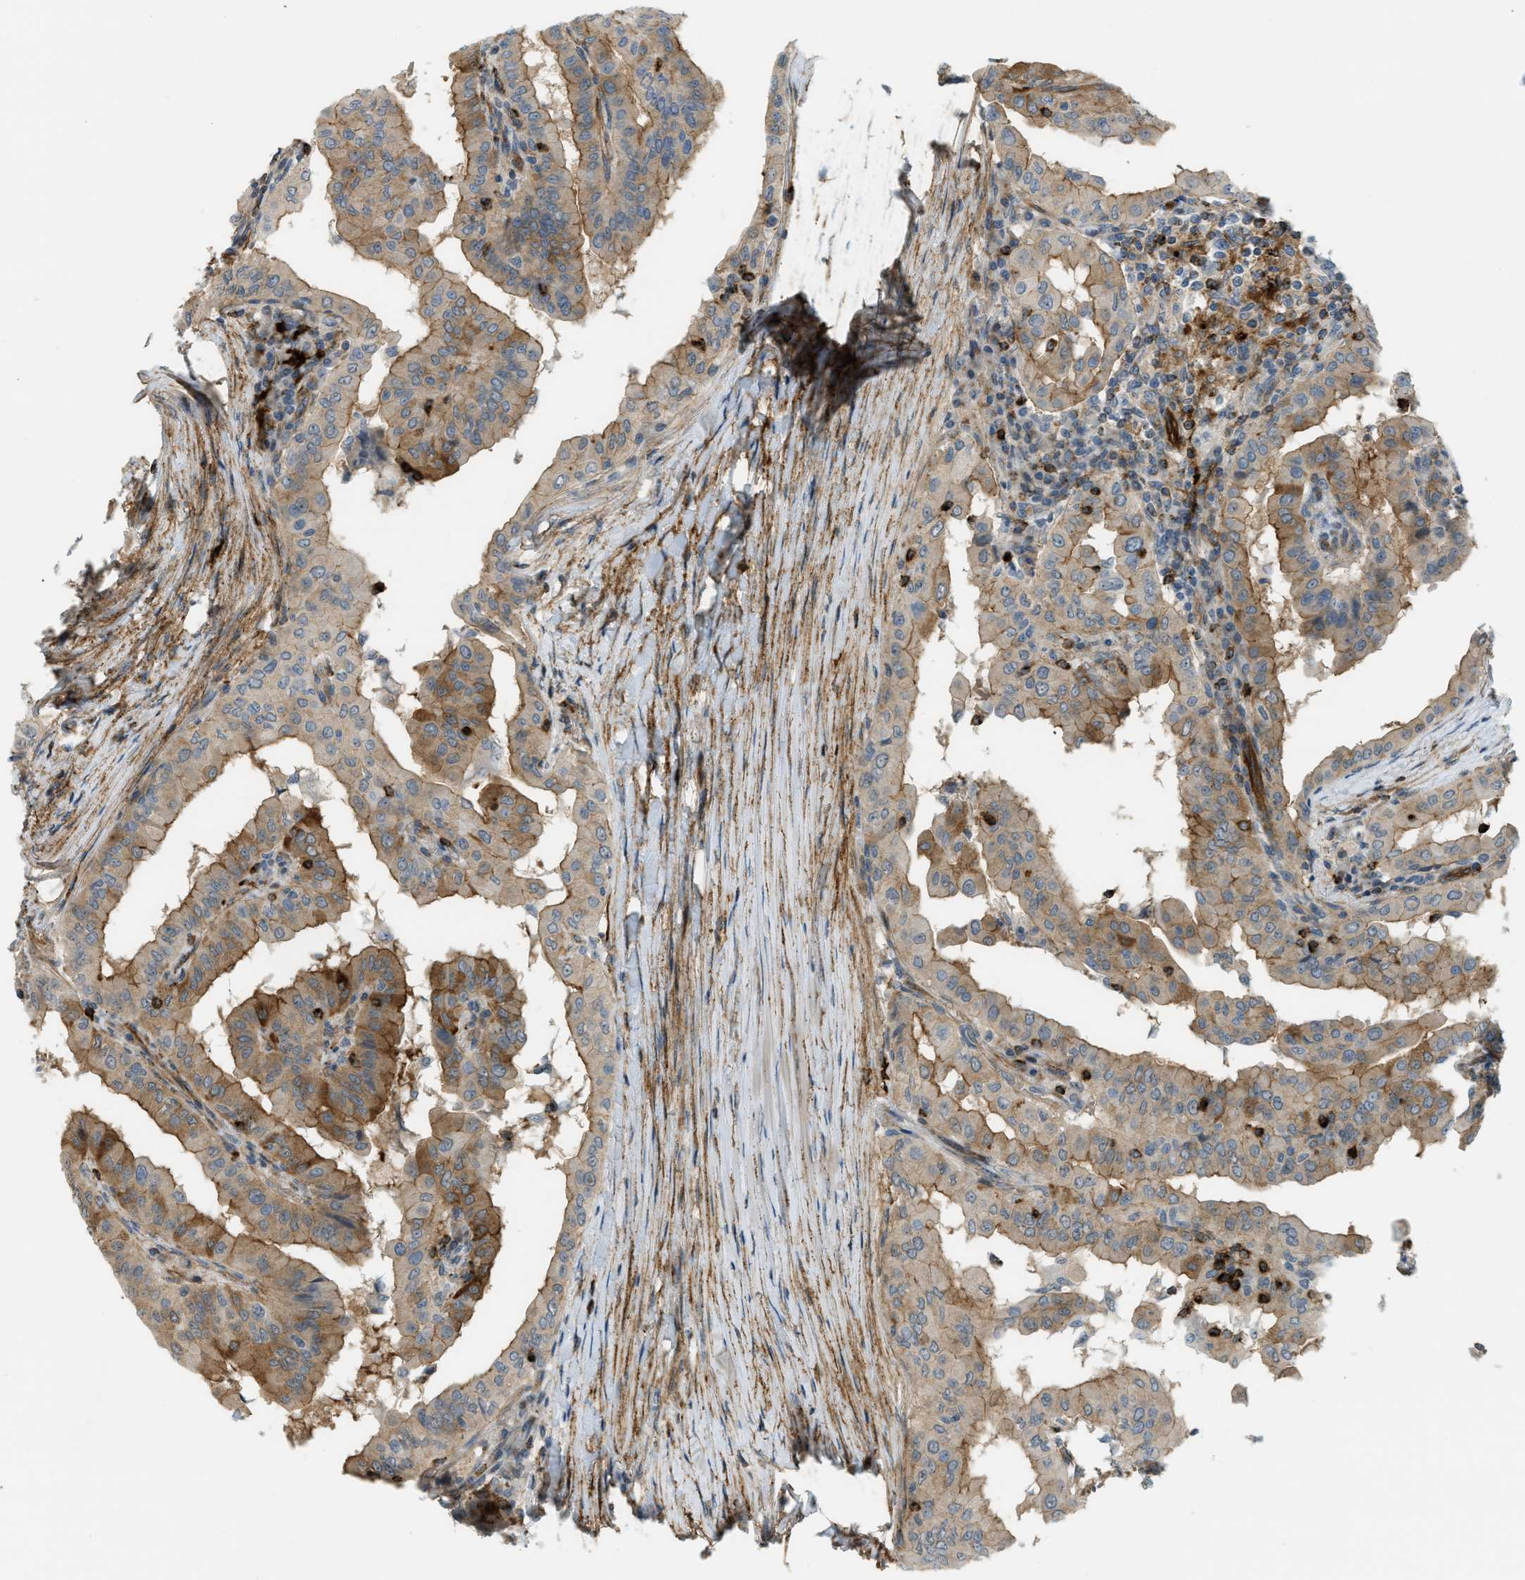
{"staining": {"intensity": "moderate", "quantity": ">75%", "location": "cytoplasmic/membranous"}, "tissue": "thyroid cancer", "cell_type": "Tumor cells", "image_type": "cancer", "snomed": [{"axis": "morphology", "description": "Papillary adenocarcinoma, NOS"}, {"axis": "topography", "description": "Thyroid gland"}], "caption": "IHC image of human thyroid cancer stained for a protein (brown), which displays medium levels of moderate cytoplasmic/membranous expression in about >75% of tumor cells.", "gene": "KIAA1671", "patient": {"sex": "male", "age": 33}}